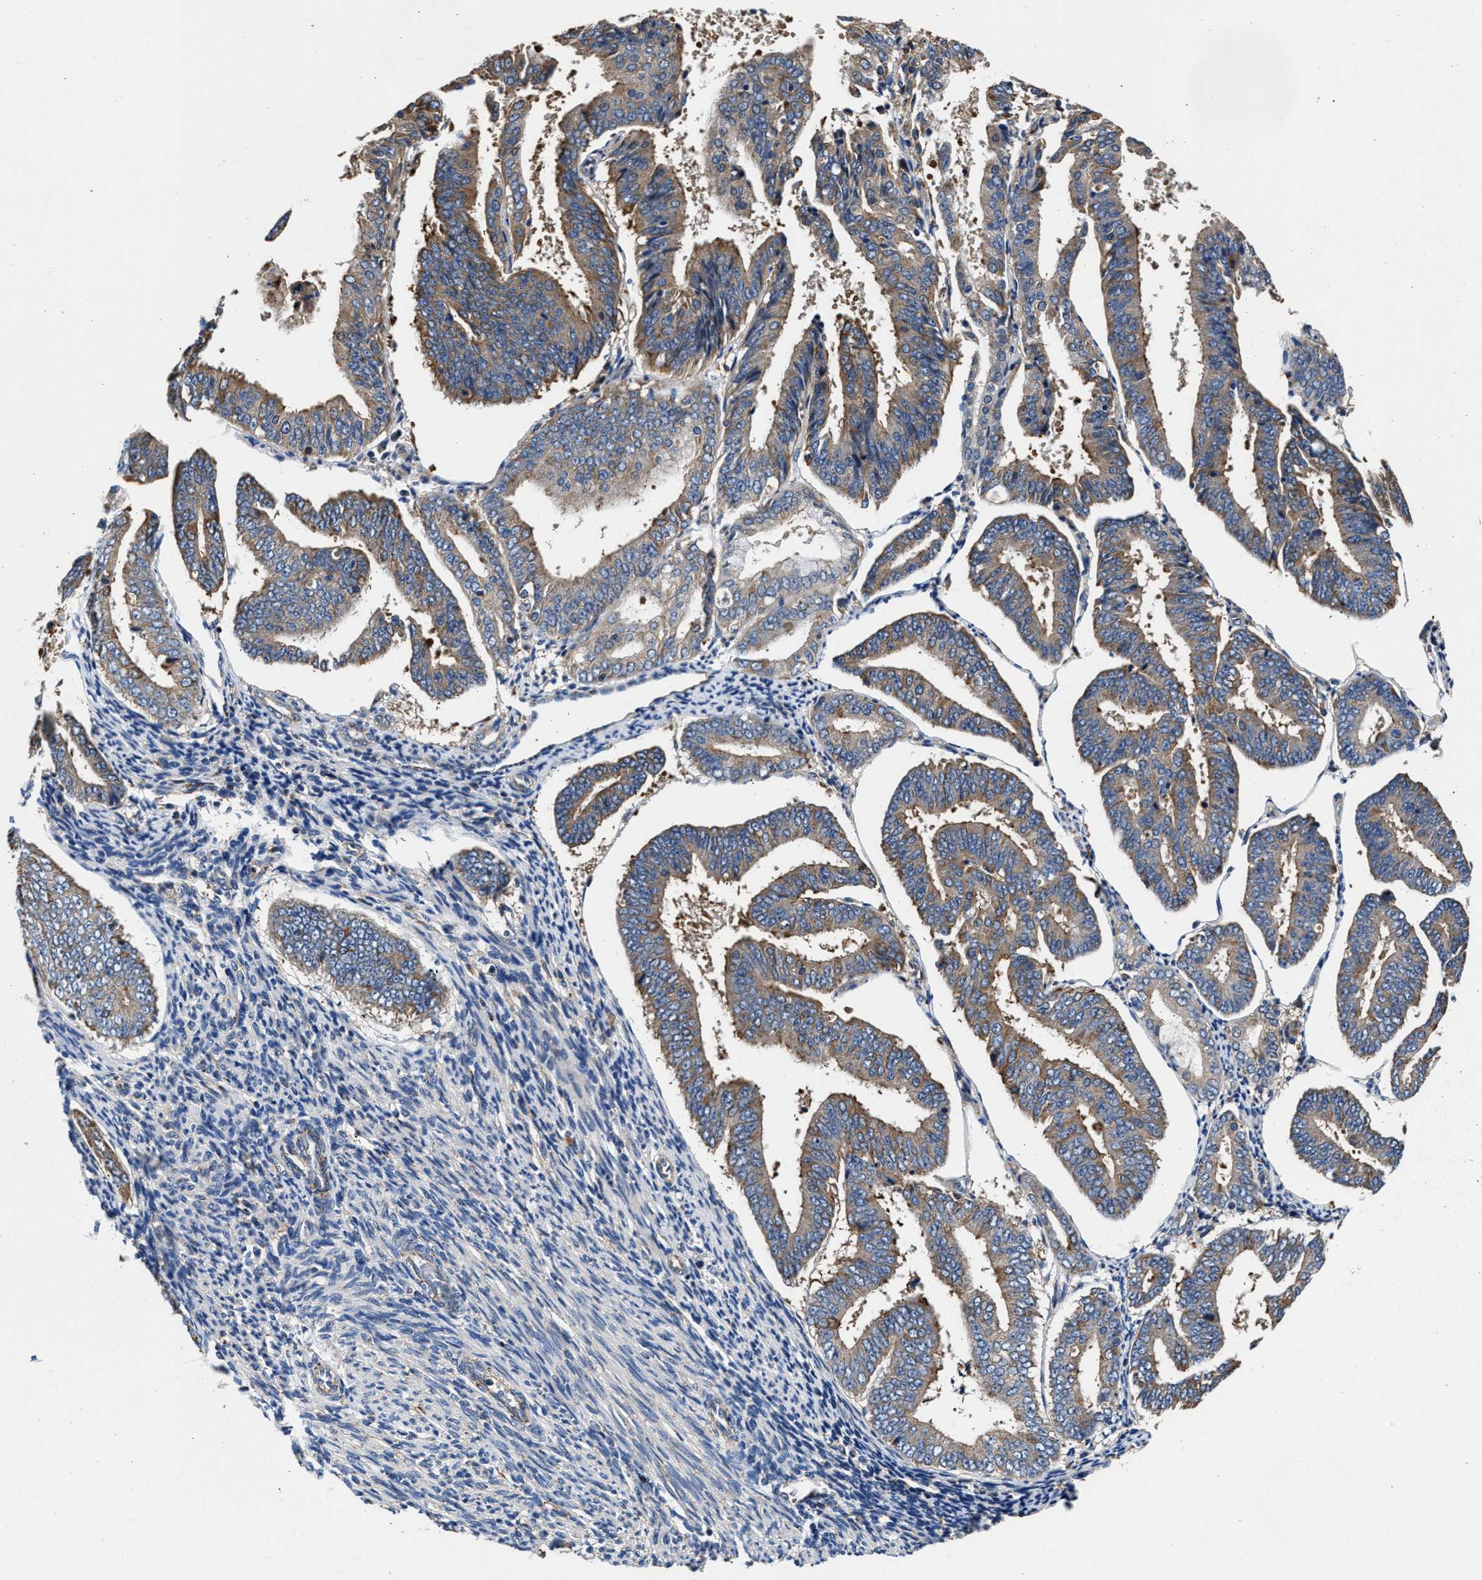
{"staining": {"intensity": "weak", "quantity": ">75%", "location": "cytoplasmic/membranous"}, "tissue": "endometrial cancer", "cell_type": "Tumor cells", "image_type": "cancer", "snomed": [{"axis": "morphology", "description": "Adenocarcinoma, NOS"}, {"axis": "topography", "description": "Endometrium"}], "caption": "Endometrial cancer (adenocarcinoma) was stained to show a protein in brown. There is low levels of weak cytoplasmic/membranous staining in about >75% of tumor cells.", "gene": "PPP1R9B", "patient": {"sex": "female", "age": 63}}